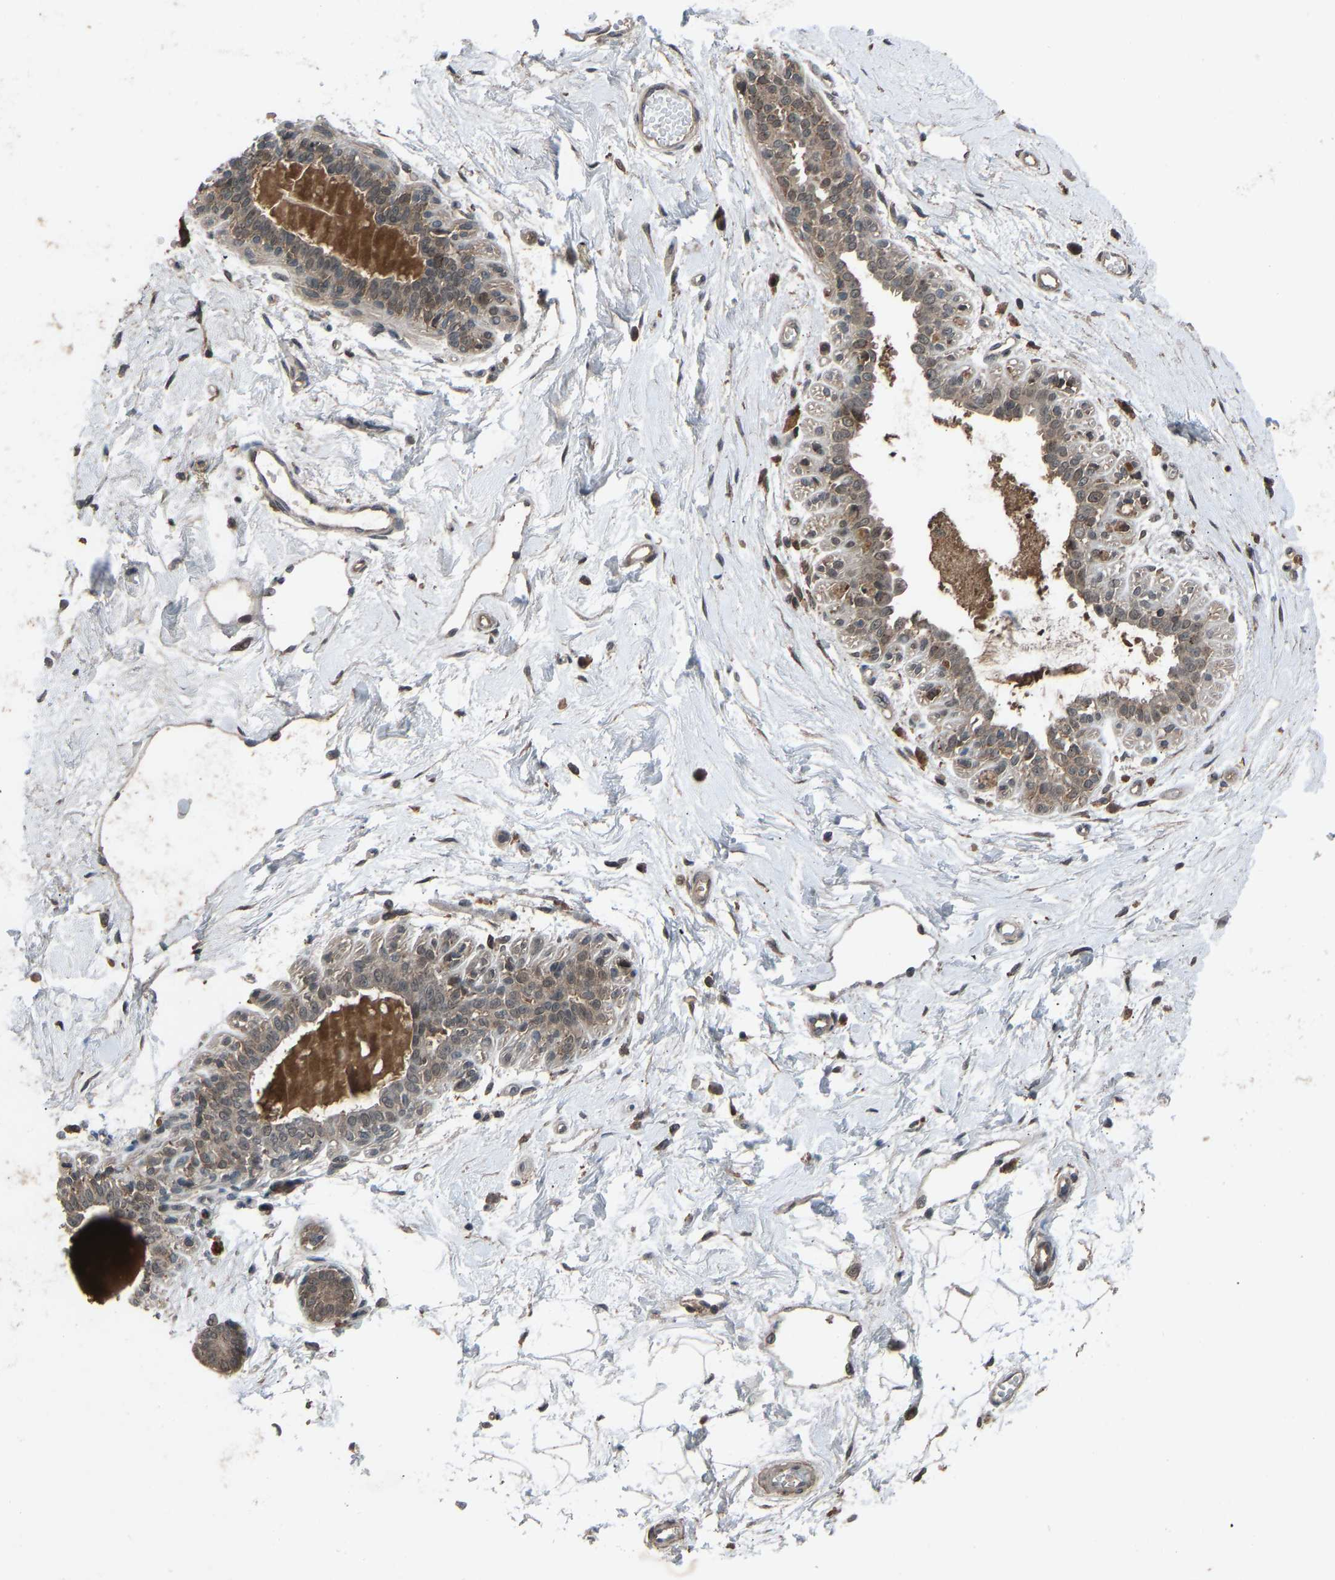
{"staining": {"intensity": "weak", "quantity": "<25%", "location": "cytoplasmic/membranous"}, "tissue": "breast", "cell_type": "Adipocytes", "image_type": "normal", "snomed": [{"axis": "morphology", "description": "Normal tissue, NOS"}, {"axis": "topography", "description": "Breast"}], "caption": "DAB immunohistochemical staining of unremarkable breast exhibits no significant expression in adipocytes.", "gene": "SLC43A1", "patient": {"sex": "female", "age": 45}}